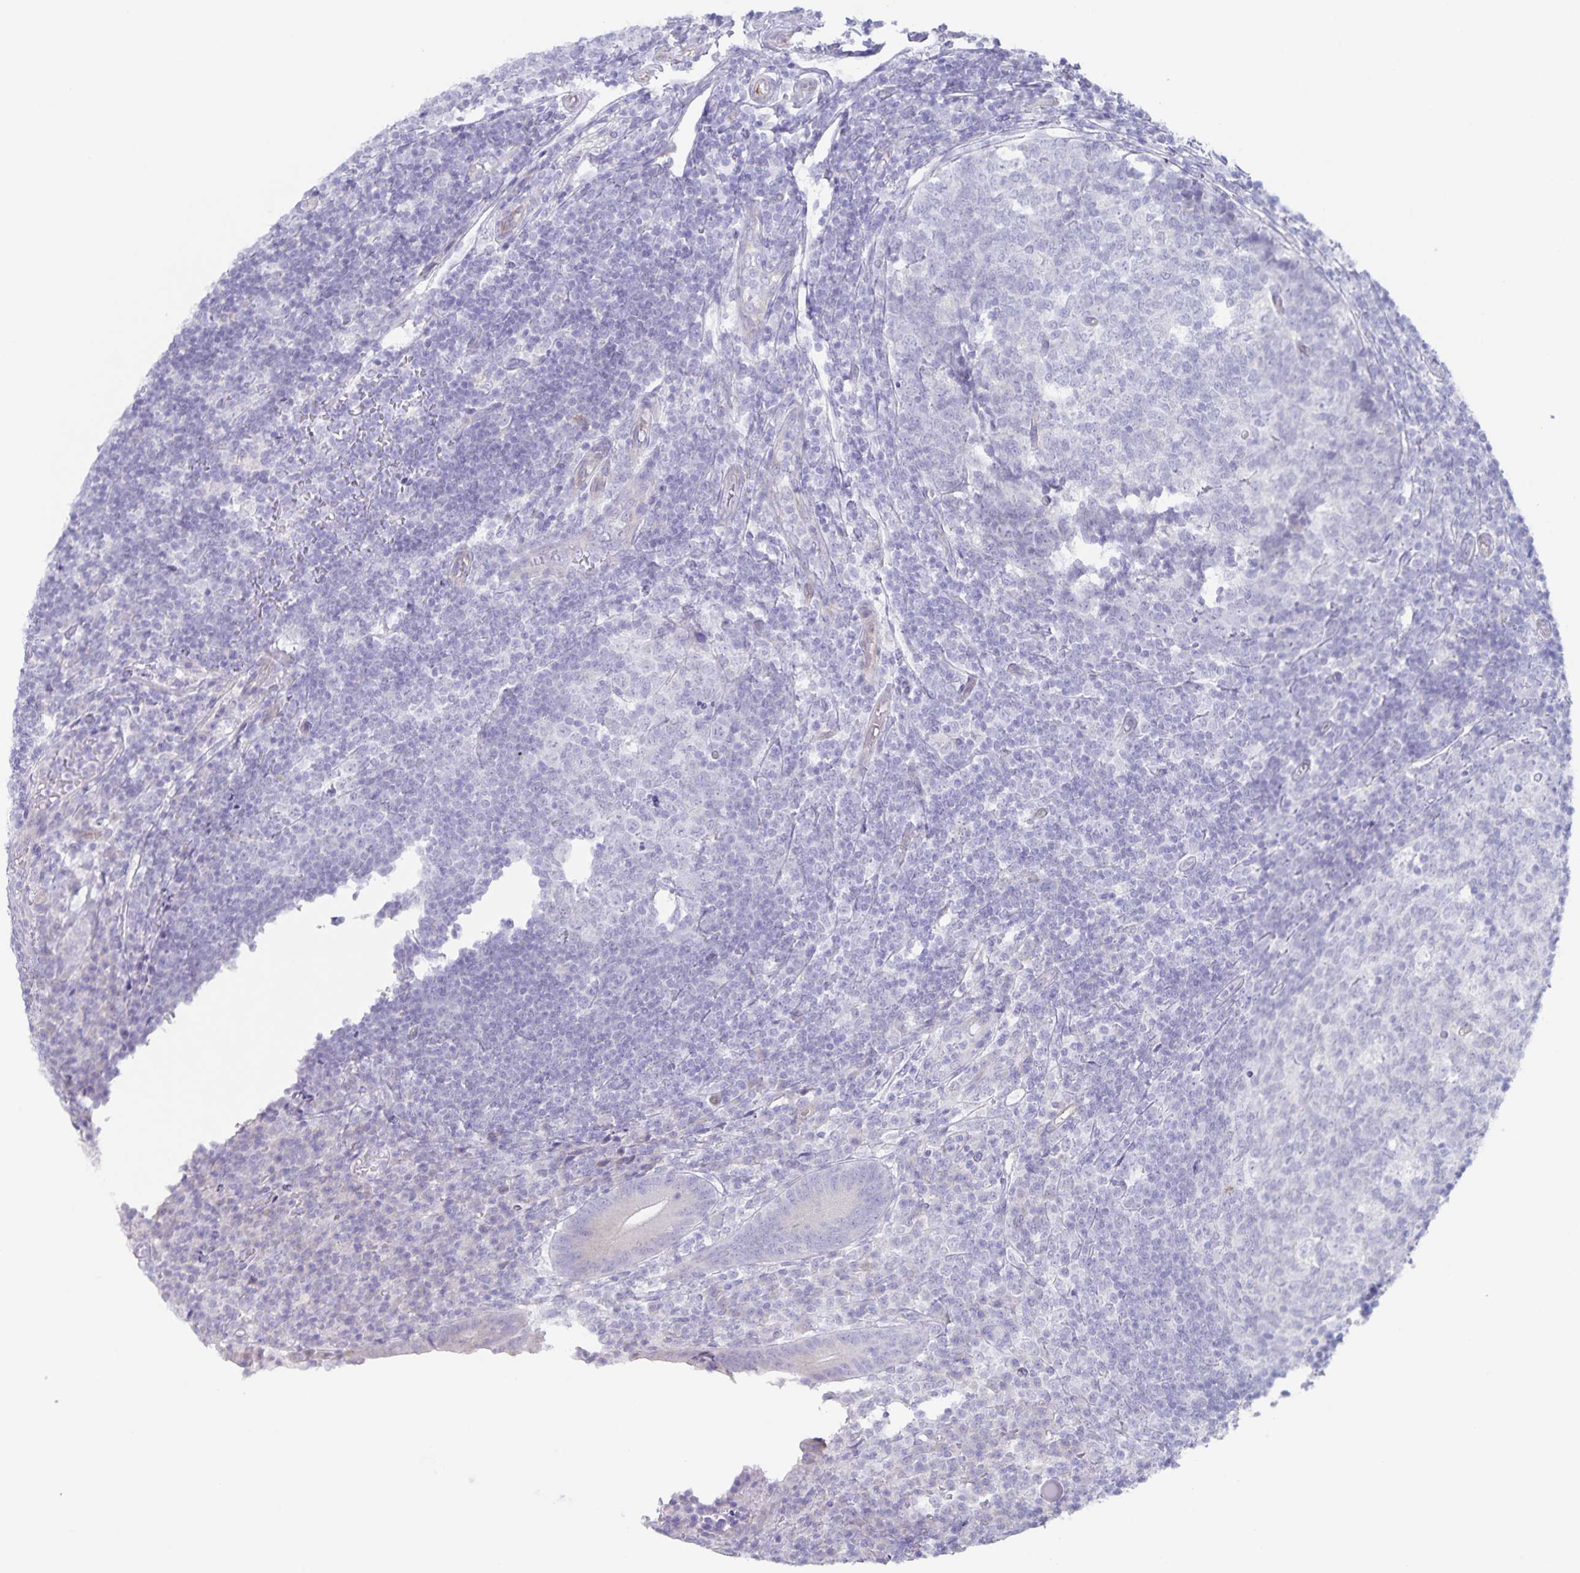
{"staining": {"intensity": "weak", "quantity": "<25%", "location": "cytoplasmic/membranous"}, "tissue": "appendix", "cell_type": "Glandular cells", "image_type": "normal", "snomed": [{"axis": "morphology", "description": "Normal tissue, NOS"}, {"axis": "topography", "description": "Appendix"}], "caption": "A high-resolution histopathology image shows immunohistochemistry staining of normal appendix, which shows no significant staining in glandular cells.", "gene": "AQP4", "patient": {"sex": "male", "age": 18}}